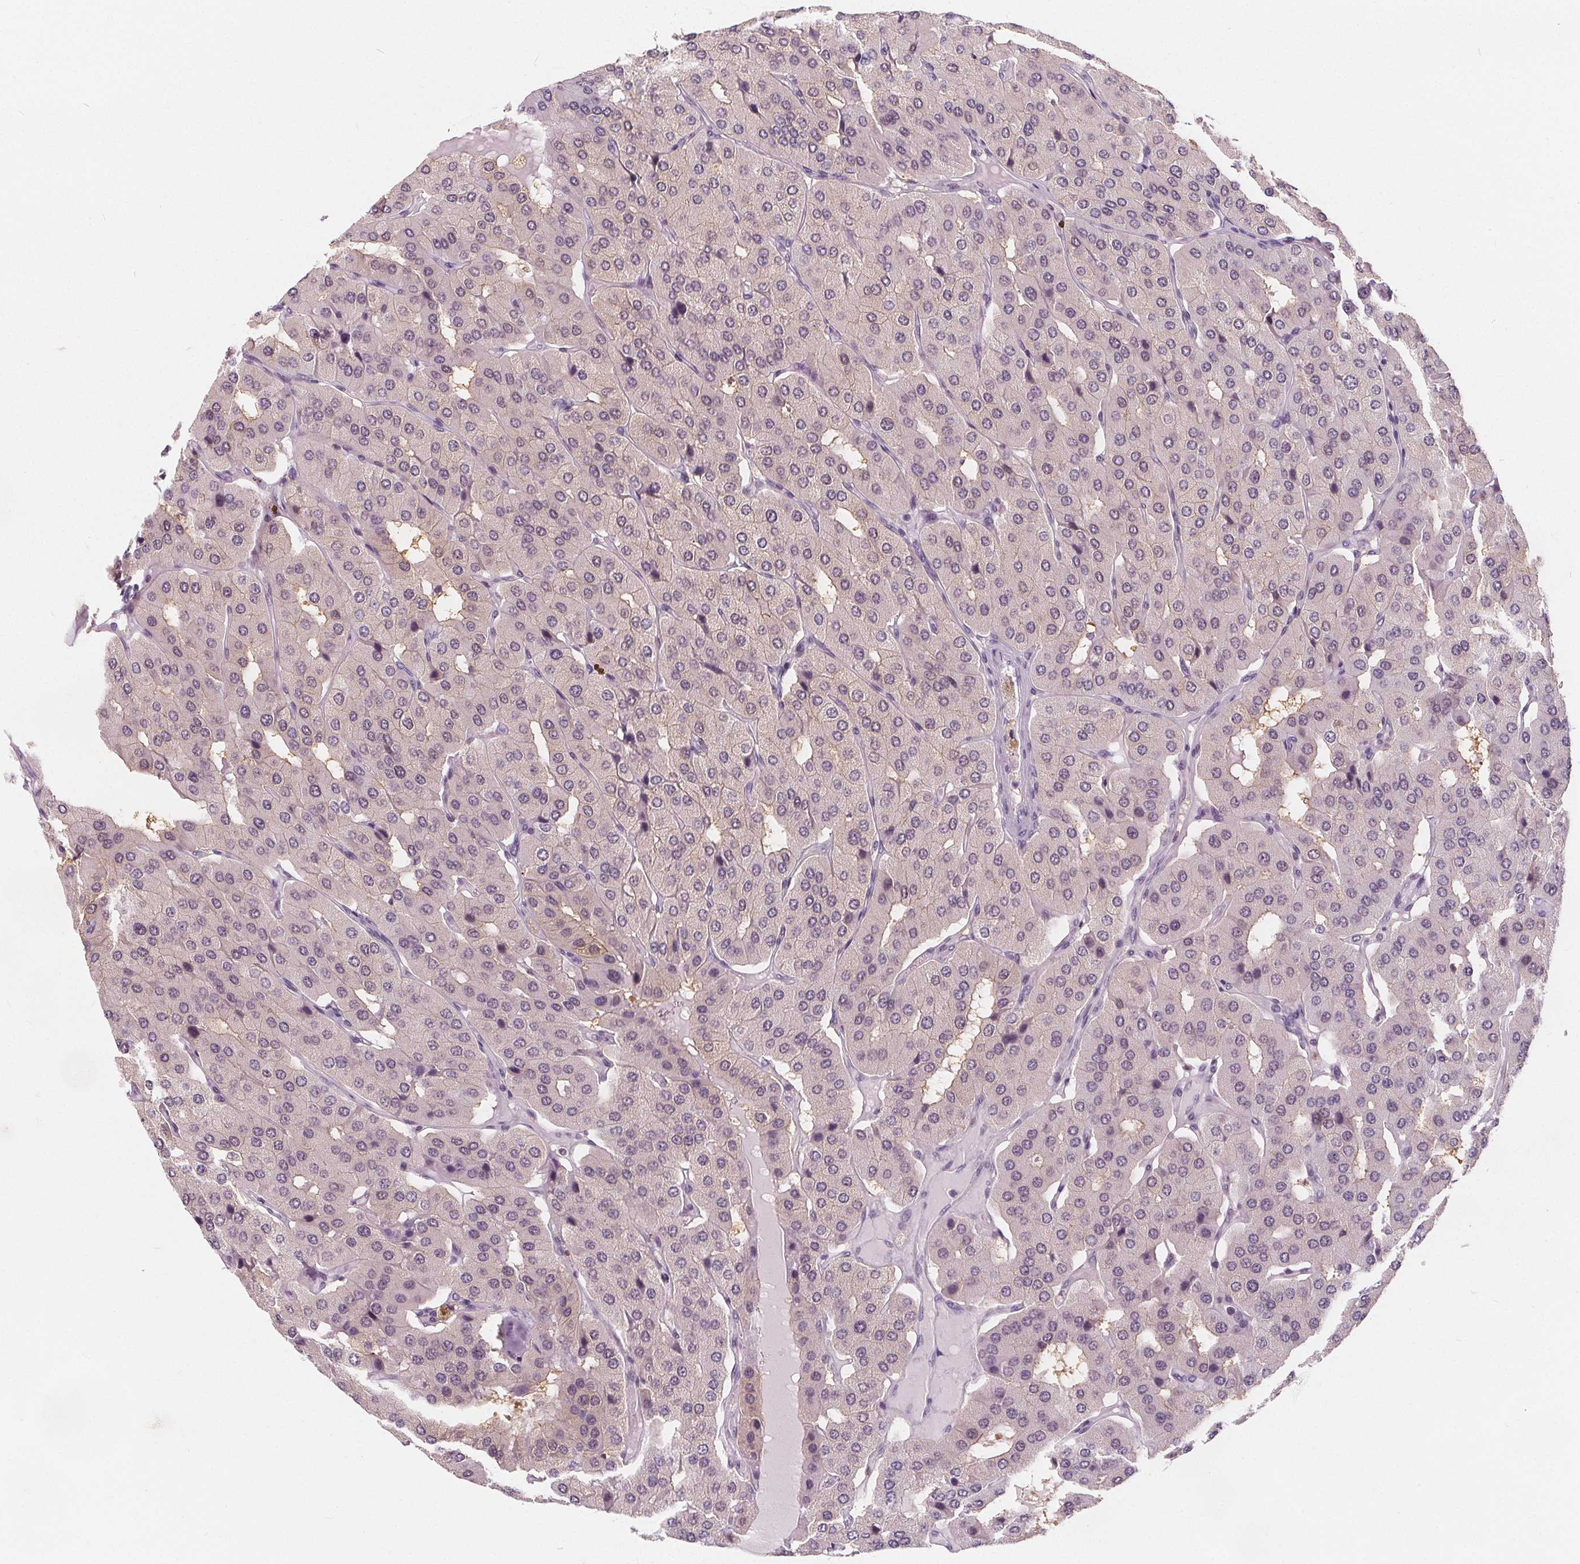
{"staining": {"intensity": "negative", "quantity": "none", "location": "none"}, "tissue": "parathyroid gland", "cell_type": "Glandular cells", "image_type": "normal", "snomed": [{"axis": "morphology", "description": "Normal tissue, NOS"}, {"axis": "morphology", "description": "Adenoma, NOS"}, {"axis": "topography", "description": "Parathyroid gland"}], "caption": "The photomicrograph demonstrates no staining of glandular cells in benign parathyroid gland.", "gene": "UGP2", "patient": {"sex": "female", "age": 86}}